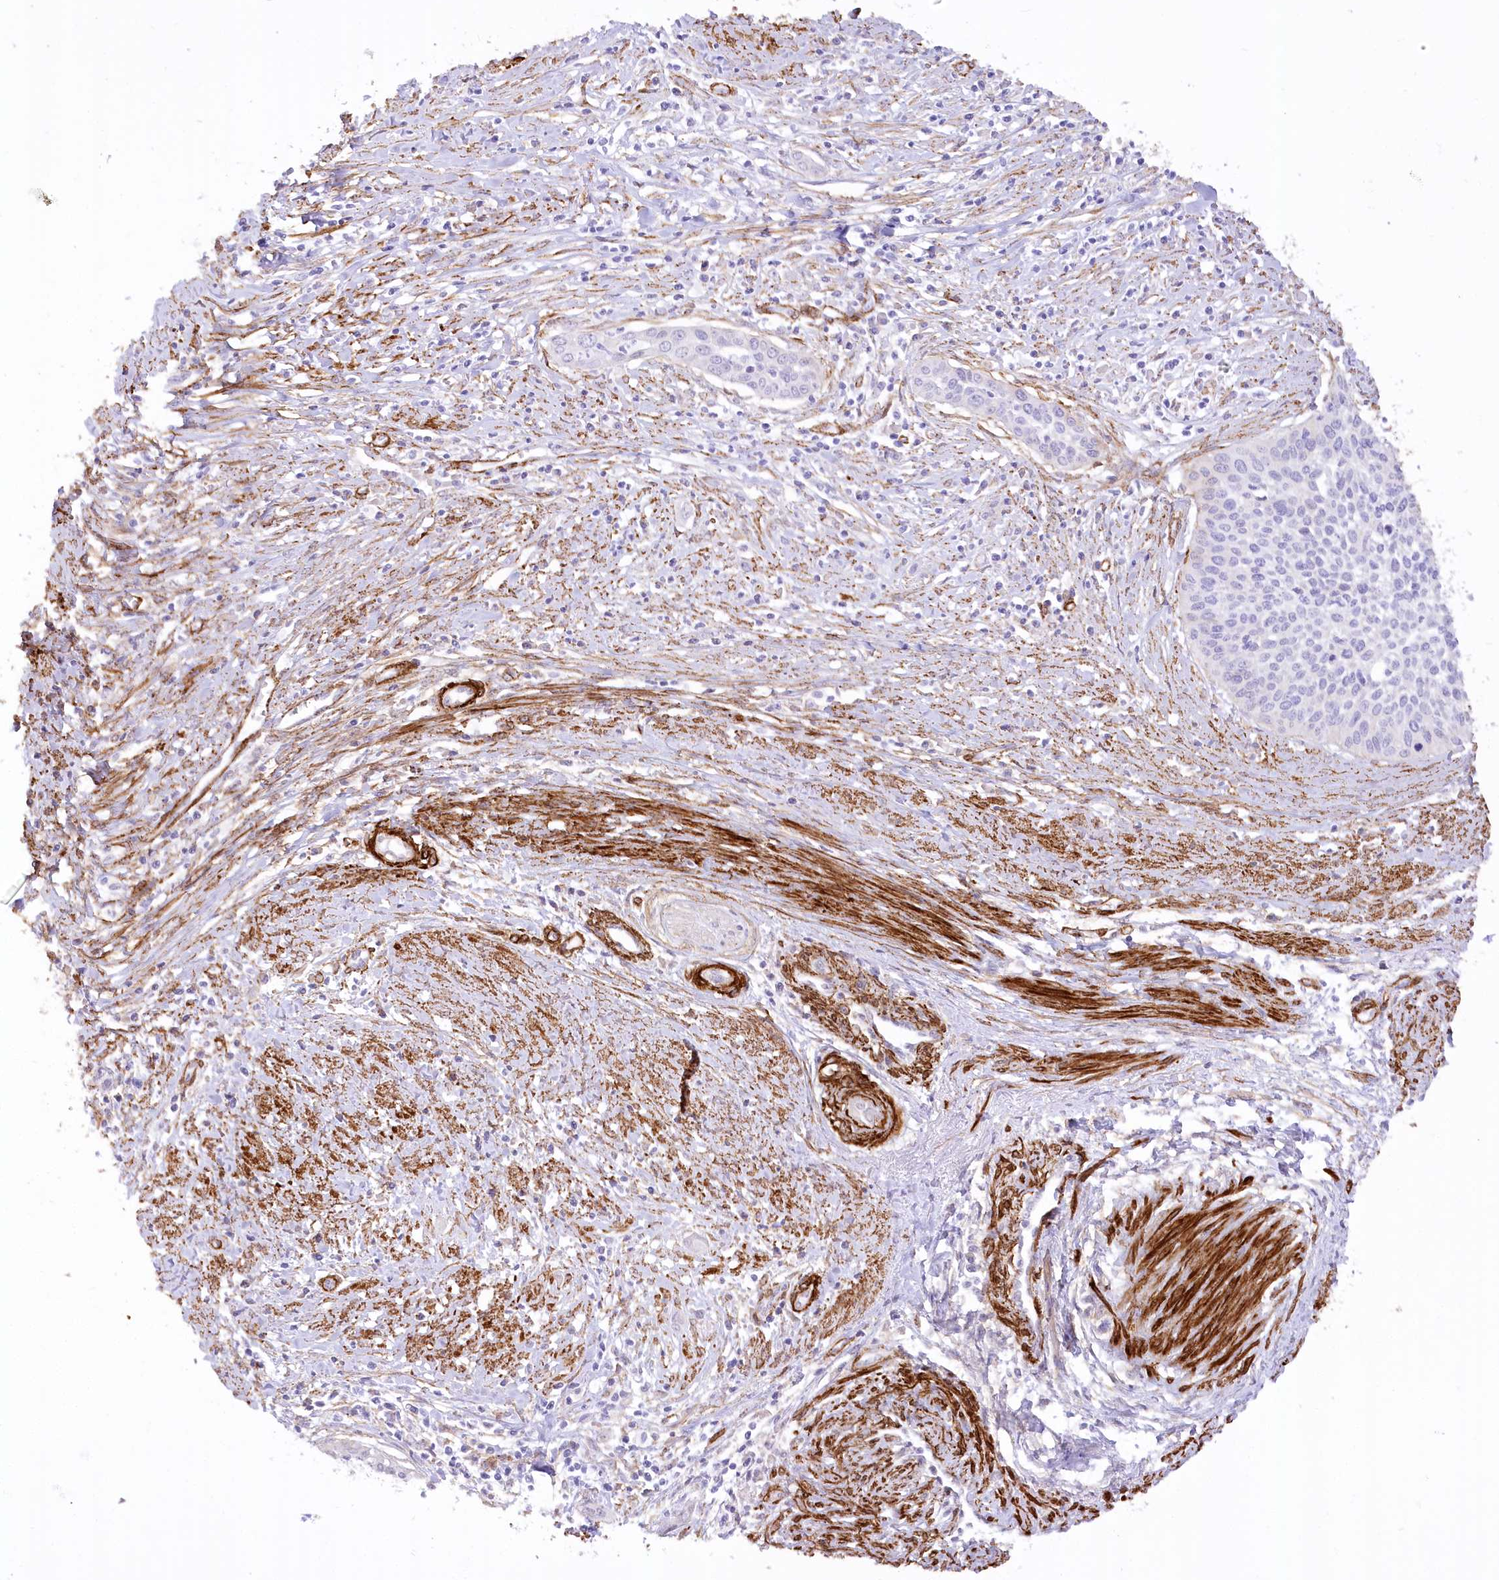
{"staining": {"intensity": "negative", "quantity": "none", "location": "none"}, "tissue": "cervical cancer", "cell_type": "Tumor cells", "image_type": "cancer", "snomed": [{"axis": "morphology", "description": "Squamous cell carcinoma, NOS"}, {"axis": "topography", "description": "Cervix"}], "caption": "This is a photomicrograph of immunohistochemistry (IHC) staining of squamous cell carcinoma (cervical), which shows no positivity in tumor cells. (DAB (3,3'-diaminobenzidine) IHC visualized using brightfield microscopy, high magnification).", "gene": "SYNPO2", "patient": {"sex": "female", "age": 34}}